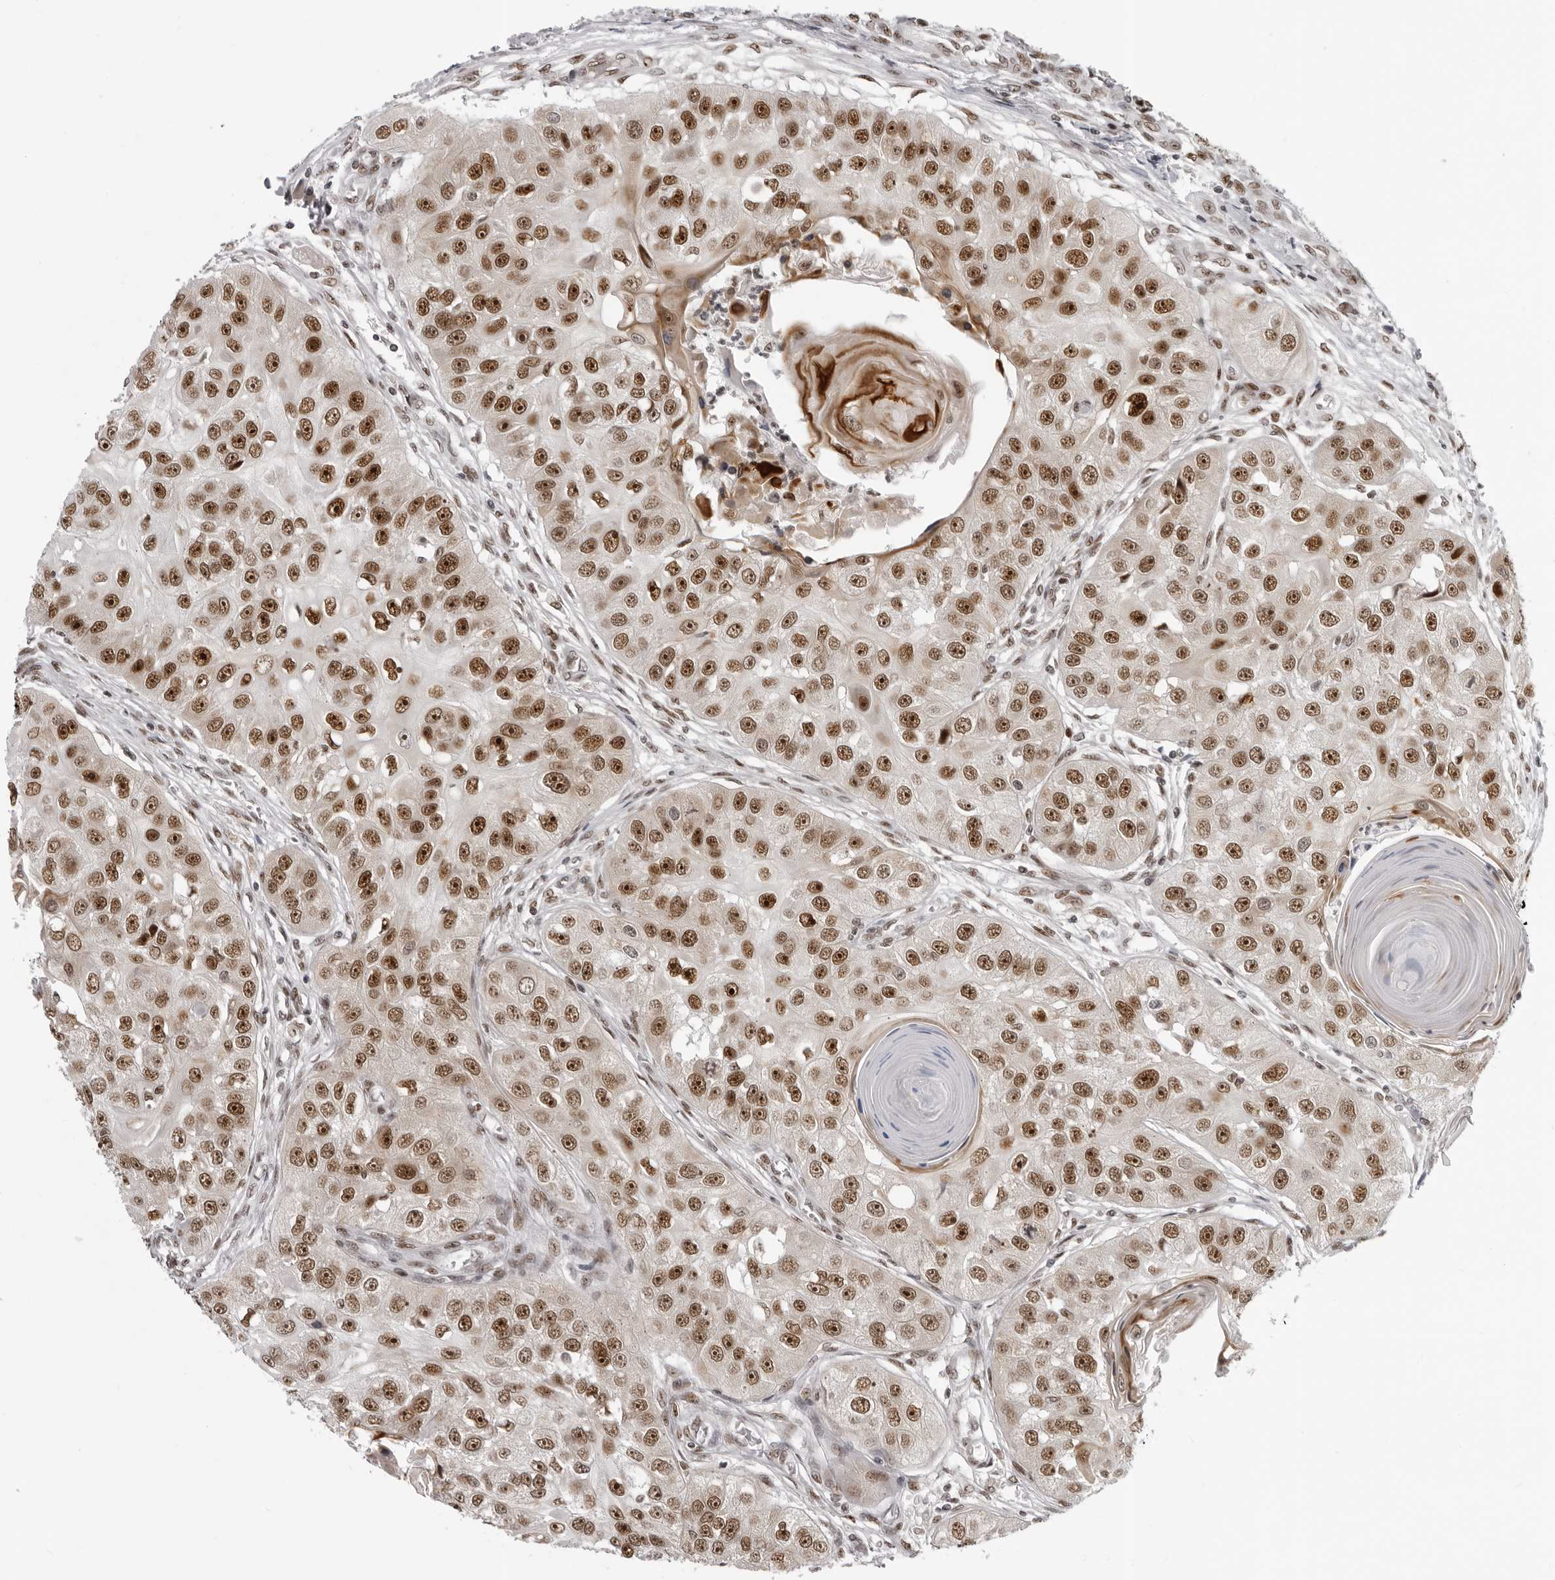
{"staining": {"intensity": "strong", "quantity": ">75%", "location": "nuclear"}, "tissue": "head and neck cancer", "cell_type": "Tumor cells", "image_type": "cancer", "snomed": [{"axis": "morphology", "description": "Normal tissue, NOS"}, {"axis": "morphology", "description": "Squamous cell carcinoma, NOS"}, {"axis": "topography", "description": "Skeletal muscle"}, {"axis": "topography", "description": "Head-Neck"}], "caption": "Immunohistochemical staining of head and neck cancer (squamous cell carcinoma) displays high levels of strong nuclear staining in about >75% of tumor cells. (Brightfield microscopy of DAB IHC at high magnification).", "gene": "HEXIM2", "patient": {"sex": "male", "age": 51}}